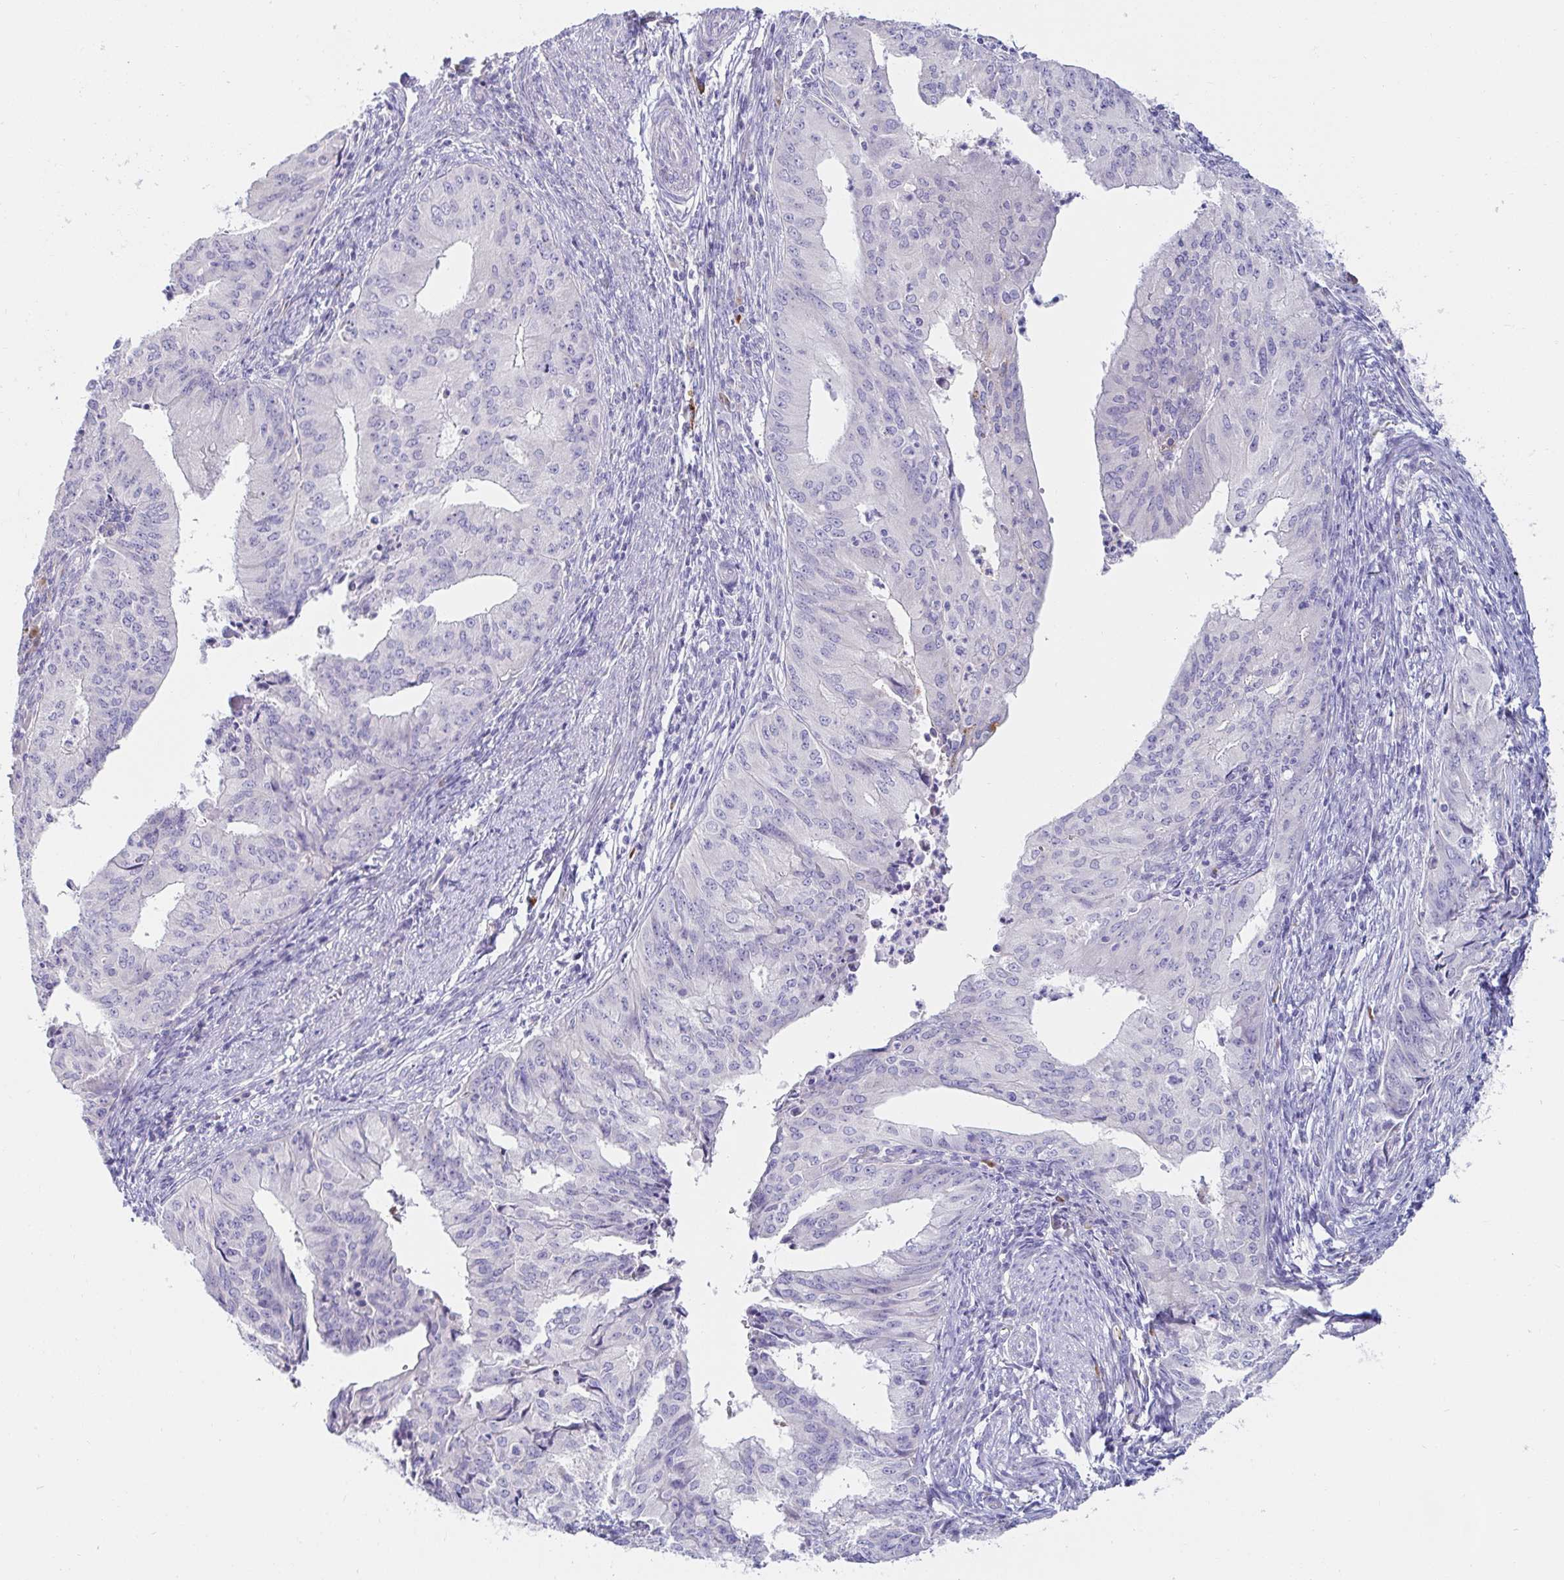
{"staining": {"intensity": "negative", "quantity": "none", "location": "none"}, "tissue": "endometrial cancer", "cell_type": "Tumor cells", "image_type": "cancer", "snomed": [{"axis": "morphology", "description": "Adenocarcinoma, NOS"}, {"axis": "topography", "description": "Endometrium"}], "caption": "There is no significant positivity in tumor cells of endometrial cancer (adenocarcinoma).", "gene": "C4orf17", "patient": {"sex": "female", "age": 50}}